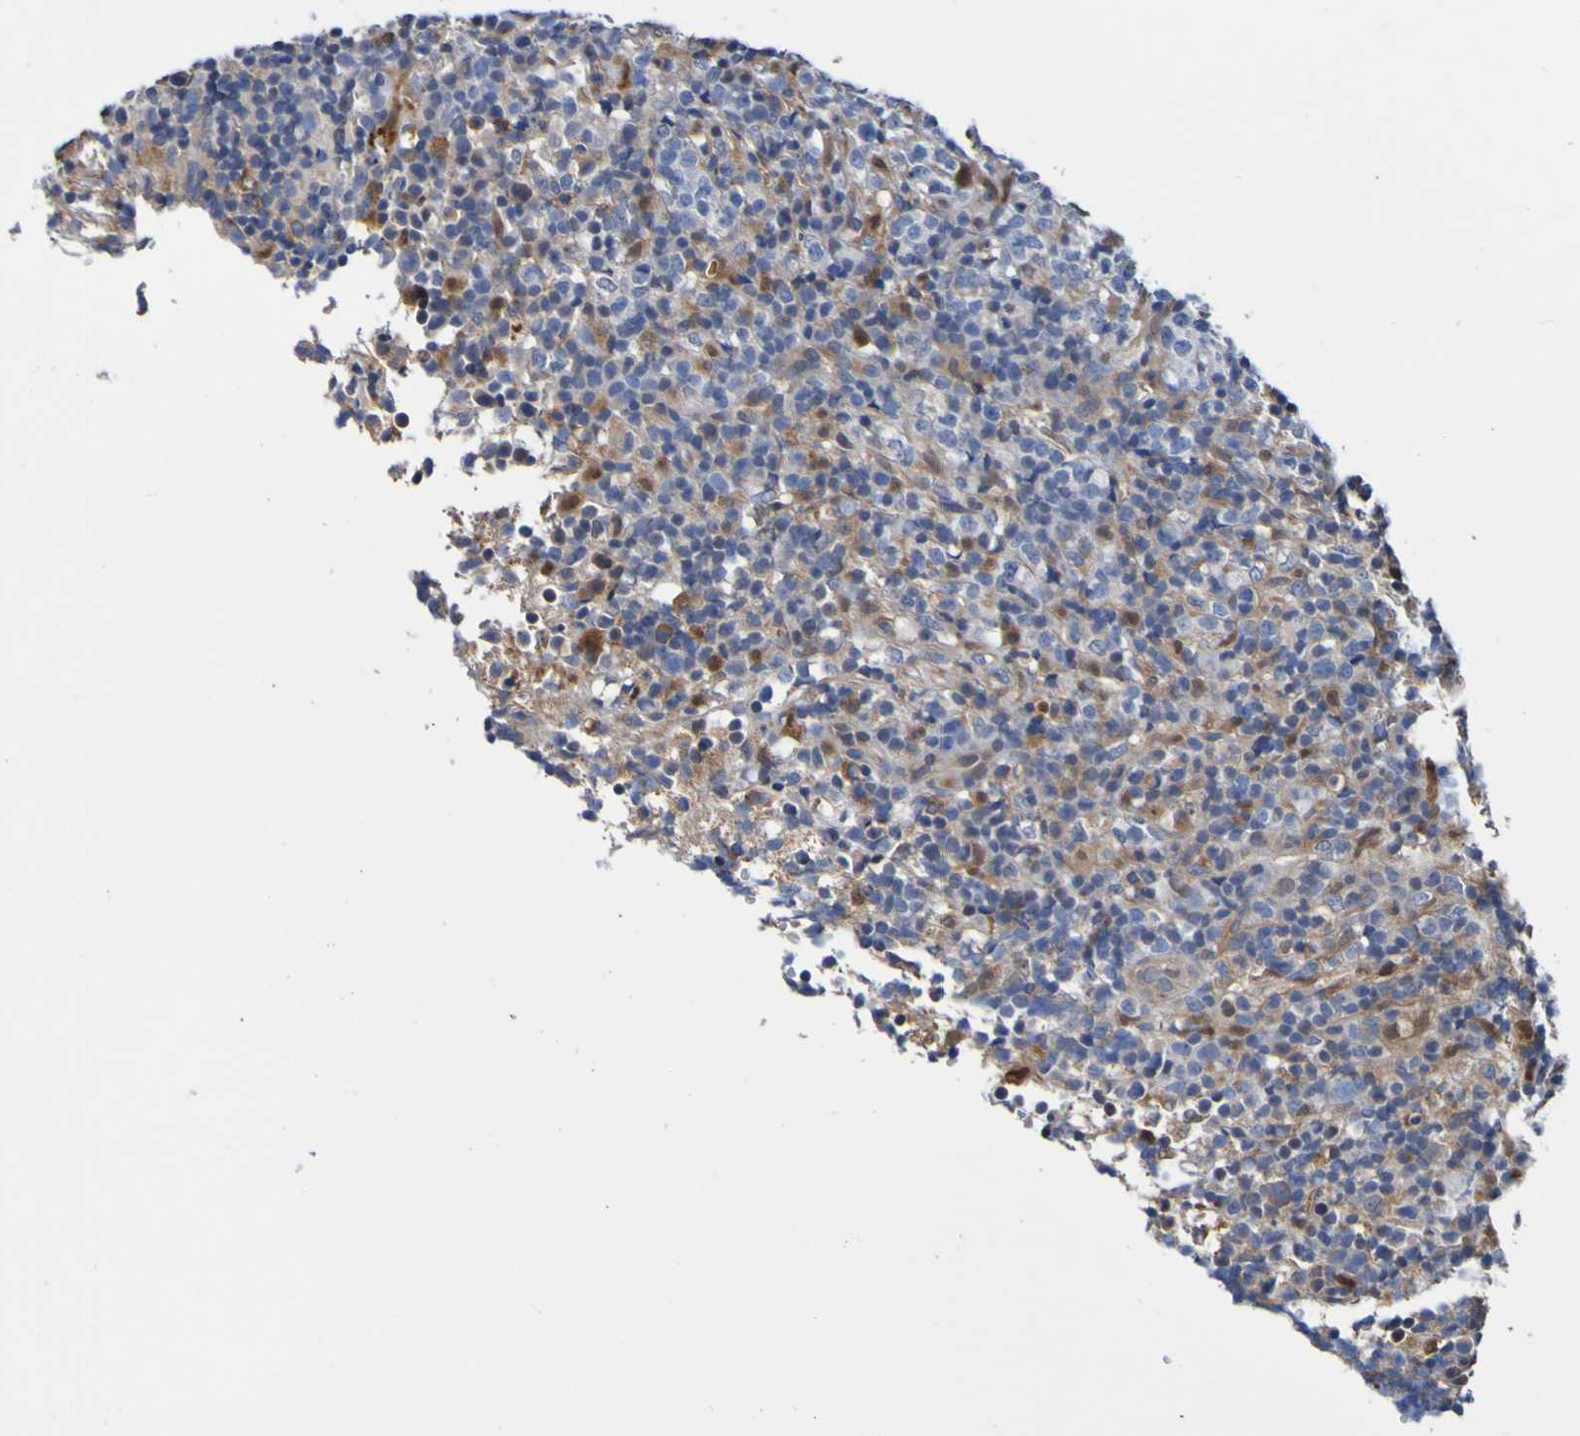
{"staining": {"intensity": "negative", "quantity": "none", "location": "none"}, "tissue": "lymphoma", "cell_type": "Tumor cells", "image_type": "cancer", "snomed": [{"axis": "morphology", "description": "Malignant lymphoma, non-Hodgkin's type, High grade"}, {"axis": "topography", "description": "Lymph node"}], "caption": "A high-resolution photomicrograph shows IHC staining of high-grade malignant lymphoma, non-Hodgkin's type, which demonstrates no significant staining in tumor cells.", "gene": "METAP2", "patient": {"sex": "female", "age": 76}}